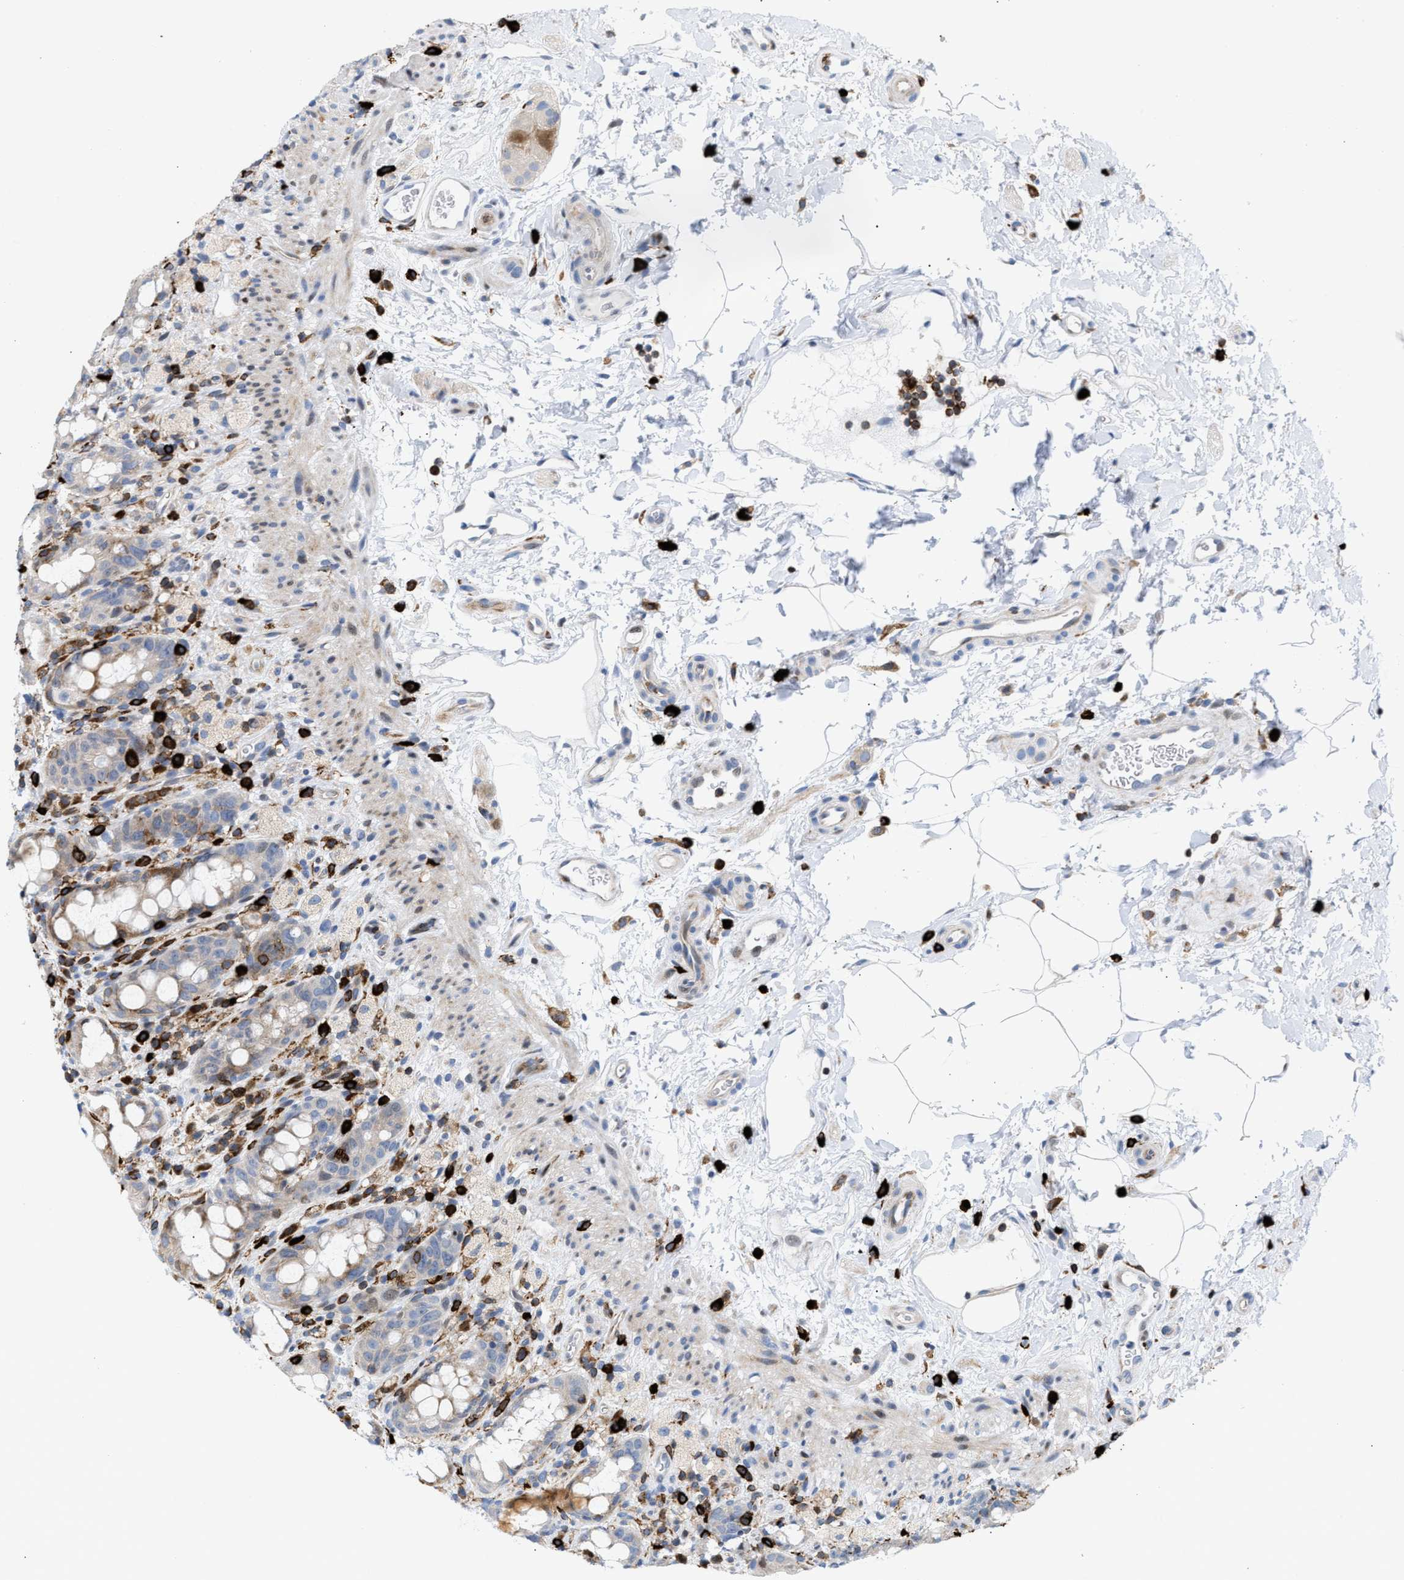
{"staining": {"intensity": "moderate", "quantity": ">75%", "location": "cytoplasmic/membranous"}, "tissue": "rectum", "cell_type": "Glandular cells", "image_type": "normal", "snomed": [{"axis": "morphology", "description": "Normal tissue, NOS"}, {"axis": "topography", "description": "Rectum"}], "caption": "High-magnification brightfield microscopy of normal rectum stained with DAB (brown) and counterstained with hematoxylin (blue). glandular cells exhibit moderate cytoplasmic/membranous positivity is present in about>75% of cells.", "gene": "ATP9A", "patient": {"sex": "male", "age": 44}}